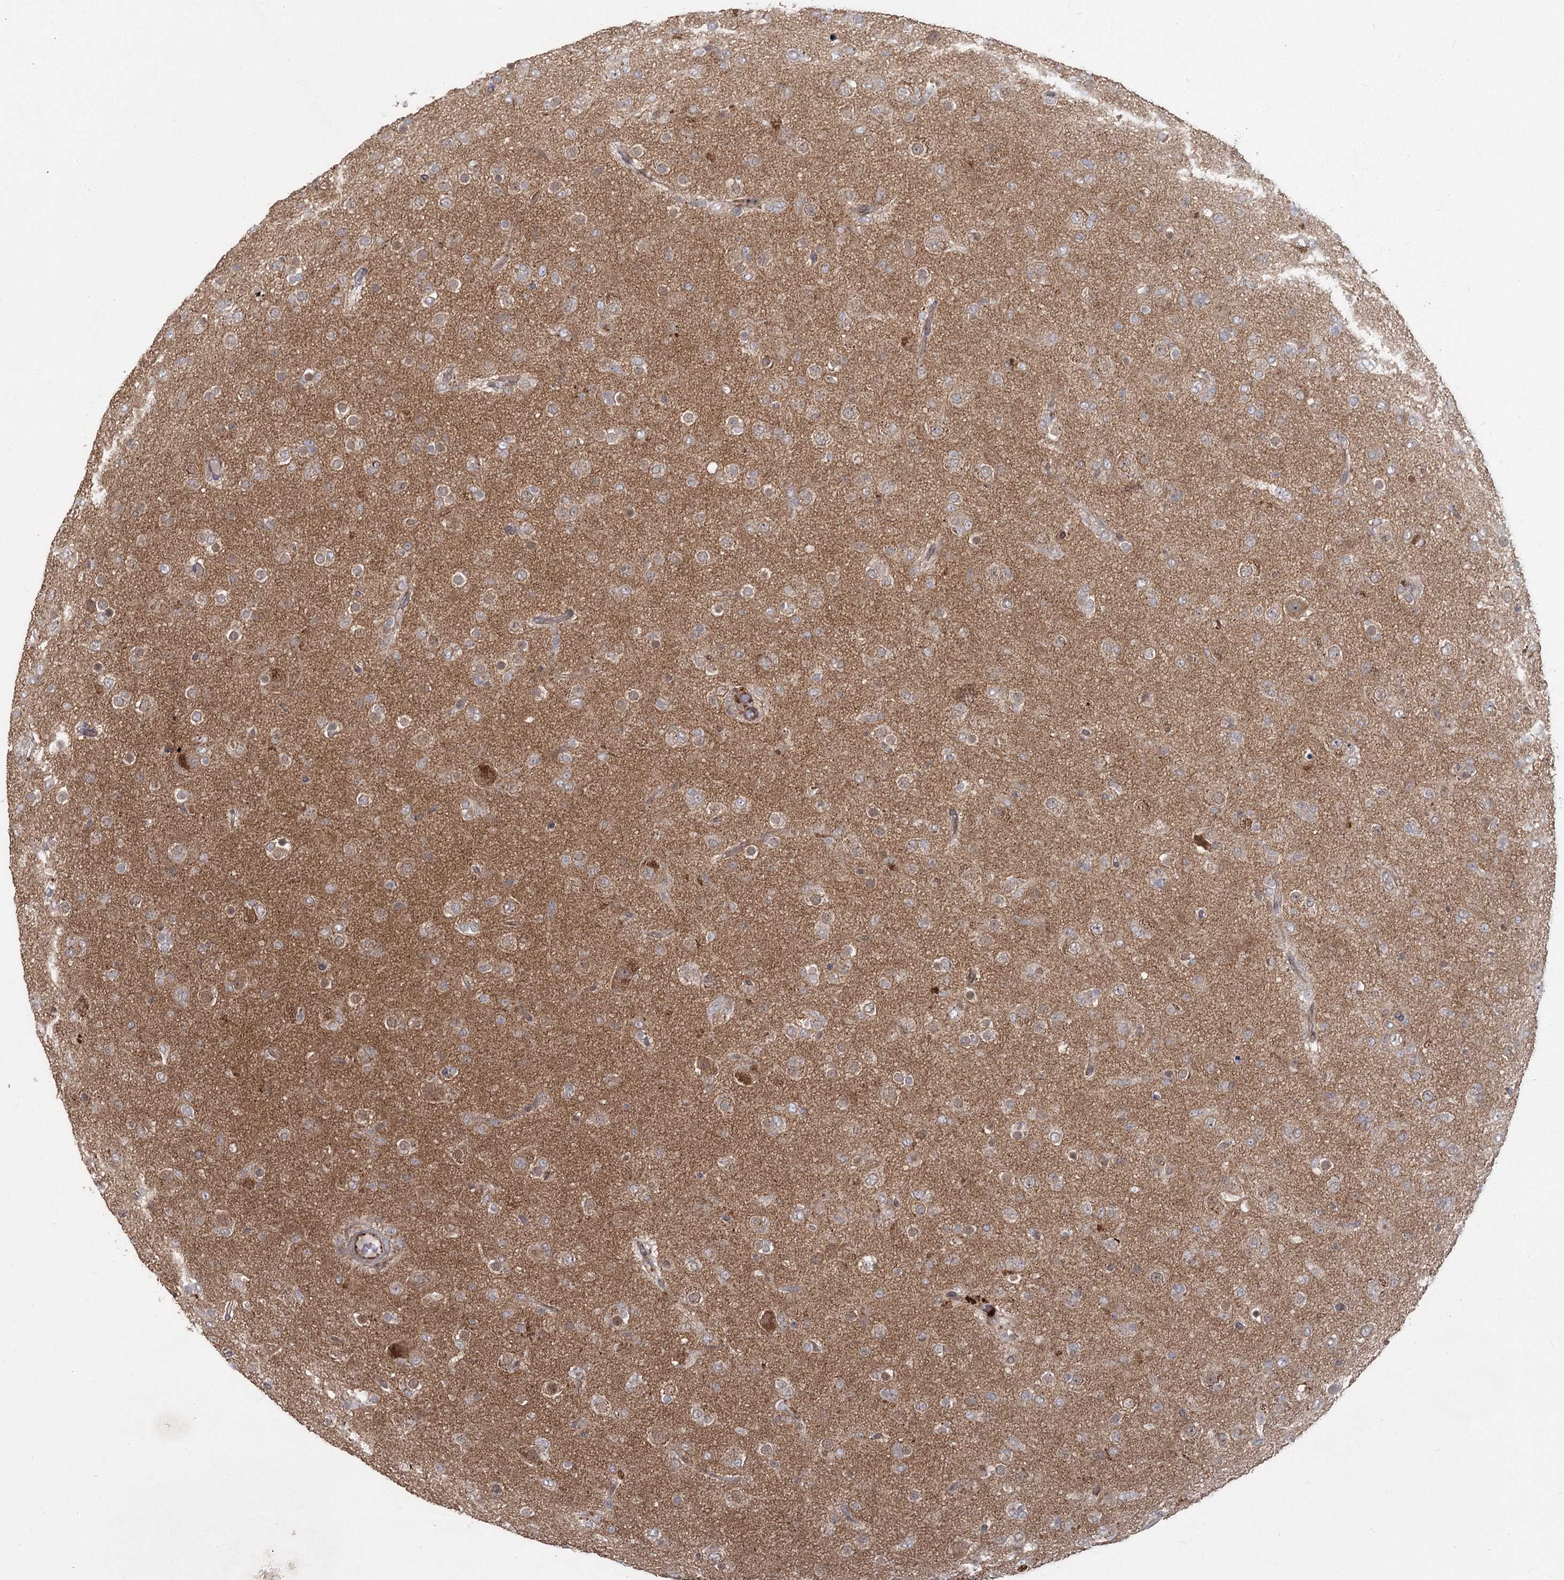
{"staining": {"intensity": "moderate", "quantity": "<25%", "location": "cytoplasmic/membranous,nuclear"}, "tissue": "glioma", "cell_type": "Tumor cells", "image_type": "cancer", "snomed": [{"axis": "morphology", "description": "Glioma, malignant, Low grade"}, {"axis": "topography", "description": "Brain"}], "caption": "The image reveals staining of glioma, revealing moderate cytoplasmic/membranous and nuclear protein expression (brown color) within tumor cells. (brown staining indicates protein expression, while blue staining denotes nuclei).", "gene": "AP2M1", "patient": {"sex": "male", "age": 65}}